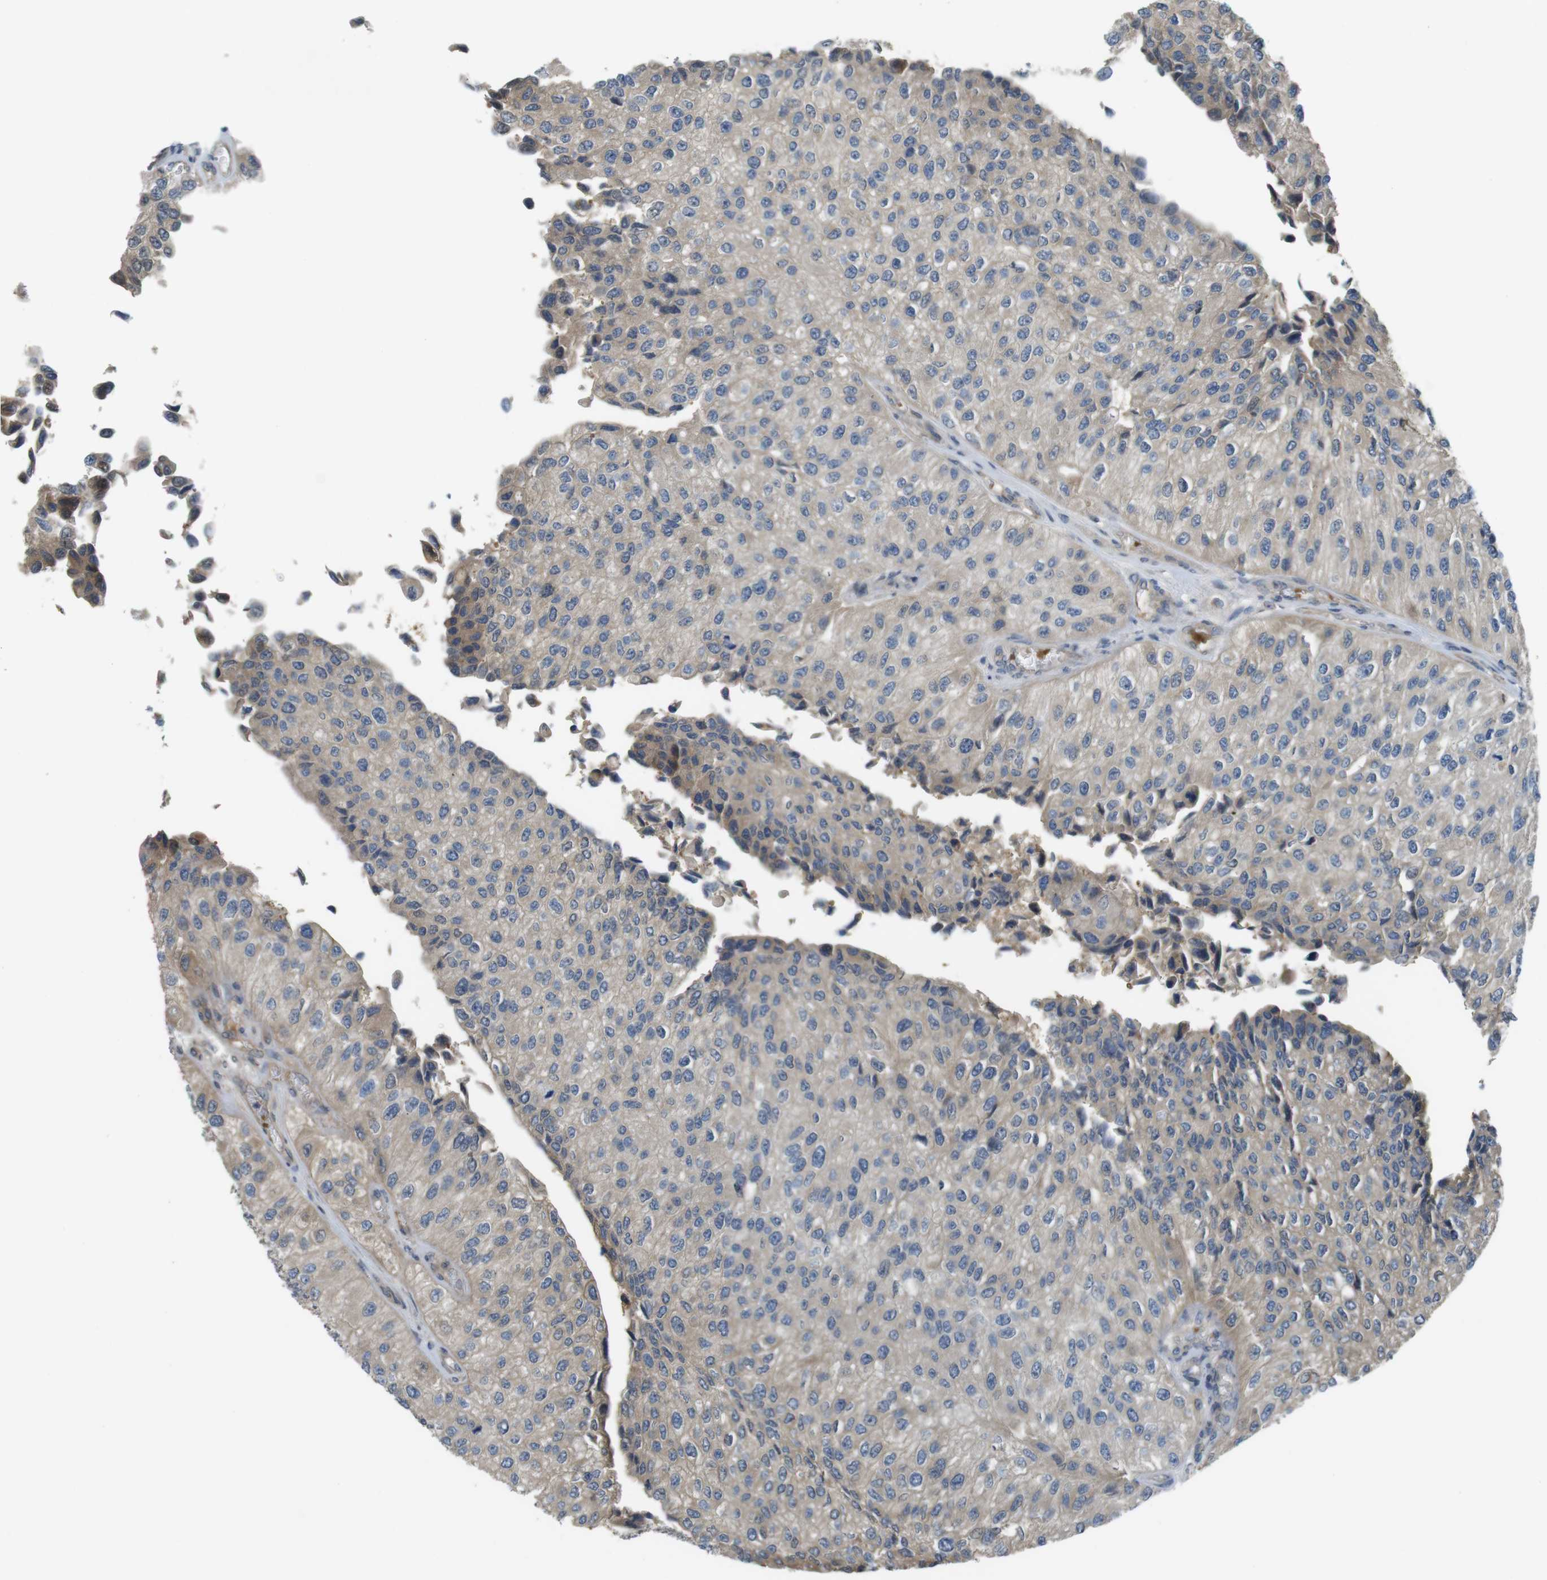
{"staining": {"intensity": "weak", "quantity": "<25%", "location": "cytoplasmic/membranous"}, "tissue": "urothelial cancer", "cell_type": "Tumor cells", "image_type": "cancer", "snomed": [{"axis": "morphology", "description": "Urothelial carcinoma, High grade"}, {"axis": "topography", "description": "Kidney"}, {"axis": "topography", "description": "Urinary bladder"}], "caption": "Tumor cells are negative for brown protein staining in urothelial cancer.", "gene": "ABHD15", "patient": {"sex": "male", "age": 77}}